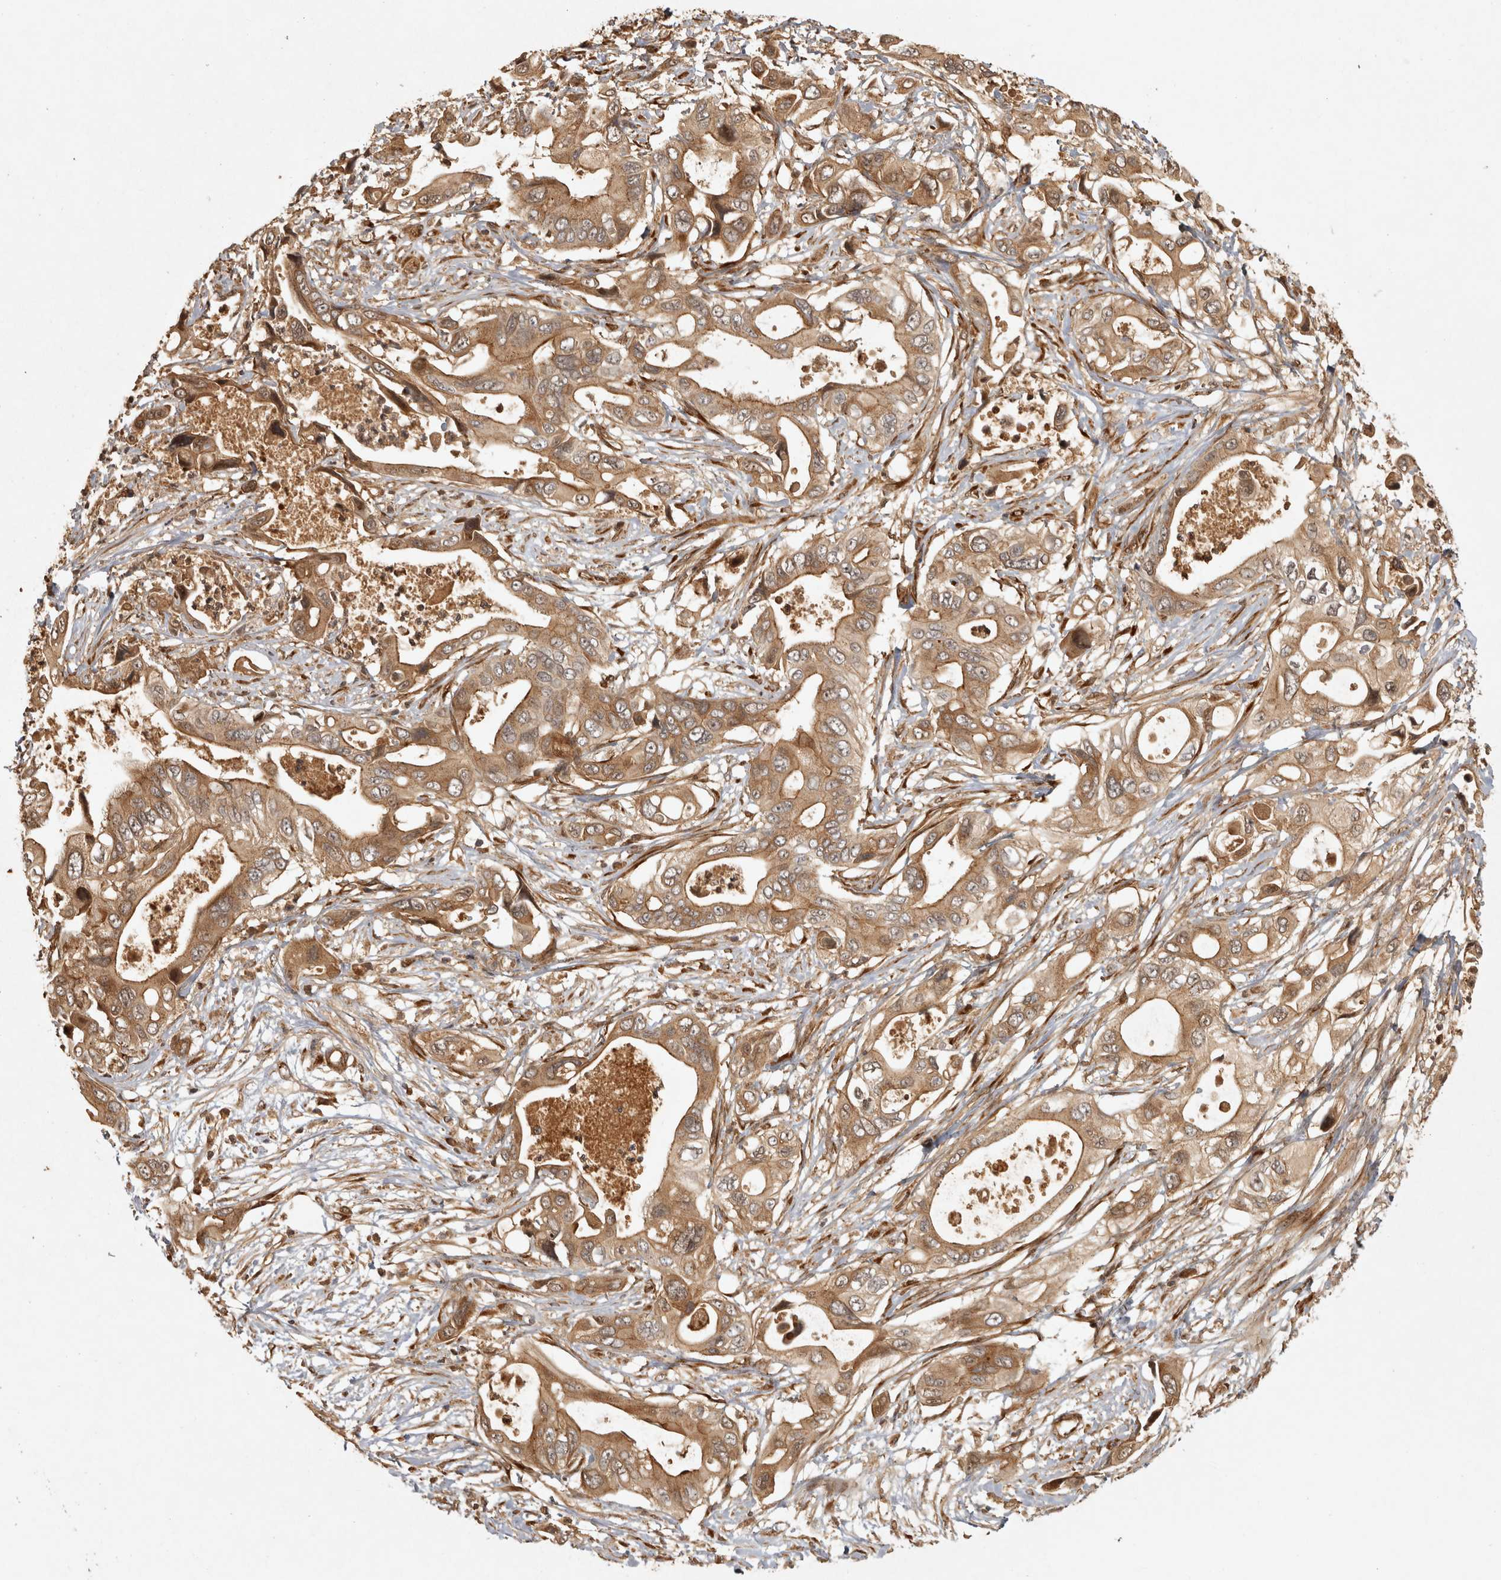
{"staining": {"intensity": "moderate", "quantity": ">75%", "location": "cytoplasmic/membranous"}, "tissue": "pancreatic cancer", "cell_type": "Tumor cells", "image_type": "cancer", "snomed": [{"axis": "morphology", "description": "Adenocarcinoma, NOS"}, {"axis": "topography", "description": "Pancreas"}], "caption": "Immunohistochemistry (IHC) histopathology image of pancreatic cancer (adenocarcinoma) stained for a protein (brown), which reveals medium levels of moderate cytoplasmic/membranous expression in approximately >75% of tumor cells.", "gene": "CAMSAP2", "patient": {"sex": "male", "age": 66}}